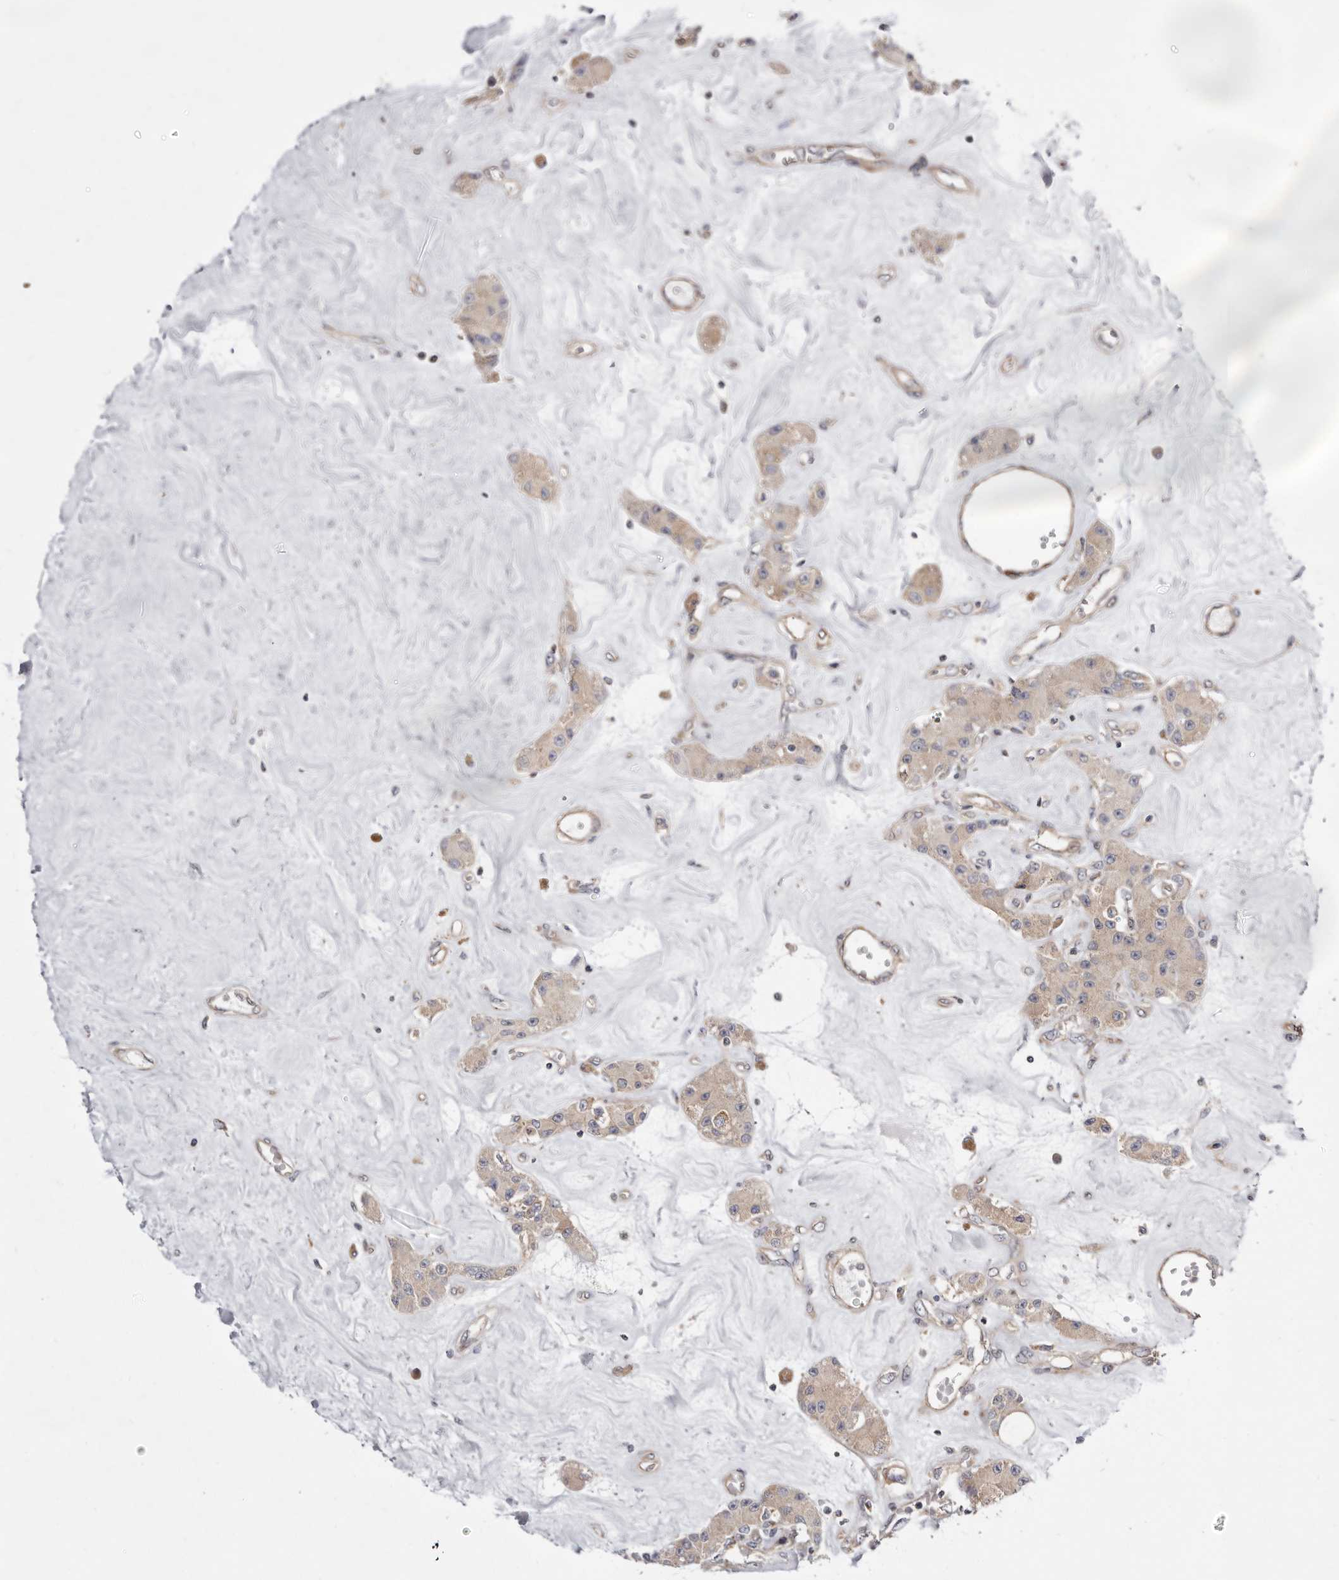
{"staining": {"intensity": "weak", "quantity": ">75%", "location": "cytoplasmic/membranous"}, "tissue": "carcinoid", "cell_type": "Tumor cells", "image_type": "cancer", "snomed": [{"axis": "morphology", "description": "Carcinoid, malignant, NOS"}, {"axis": "topography", "description": "Pancreas"}], "caption": "A histopathology image of human malignant carcinoid stained for a protein reveals weak cytoplasmic/membranous brown staining in tumor cells. The staining was performed using DAB (3,3'-diaminobenzidine), with brown indicating positive protein expression. Nuclei are stained blue with hematoxylin.", "gene": "PANK4", "patient": {"sex": "male", "age": 41}}